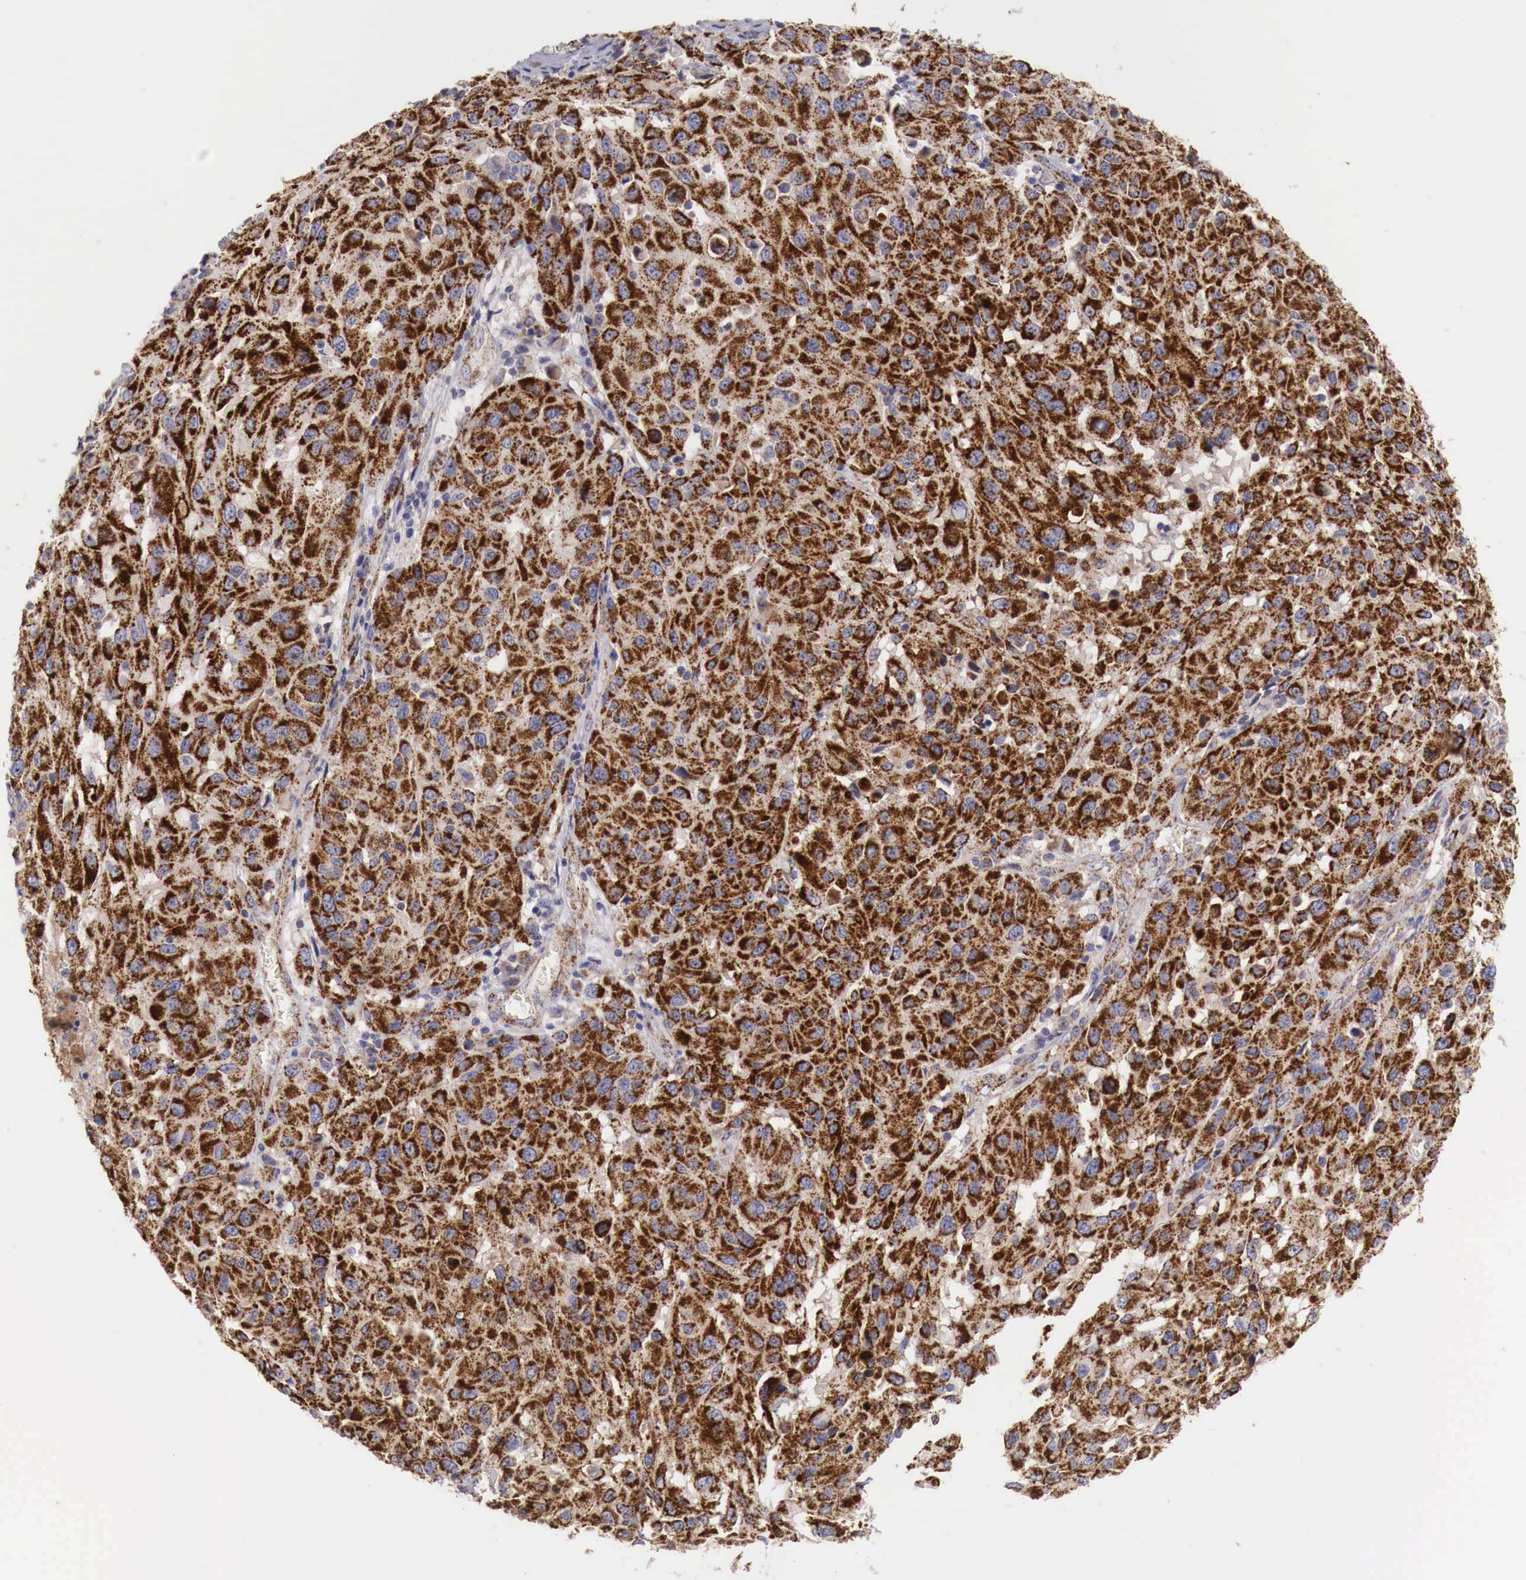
{"staining": {"intensity": "strong", "quantity": ">75%", "location": "cytoplasmic/membranous"}, "tissue": "melanoma", "cell_type": "Tumor cells", "image_type": "cancer", "snomed": [{"axis": "morphology", "description": "Malignant melanoma, NOS"}, {"axis": "topography", "description": "Skin"}], "caption": "This image exhibits immunohistochemistry staining of malignant melanoma, with high strong cytoplasmic/membranous positivity in approximately >75% of tumor cells.", "gene": "XPNPEP3", "patient": {"sex": "female", "age": 77}}